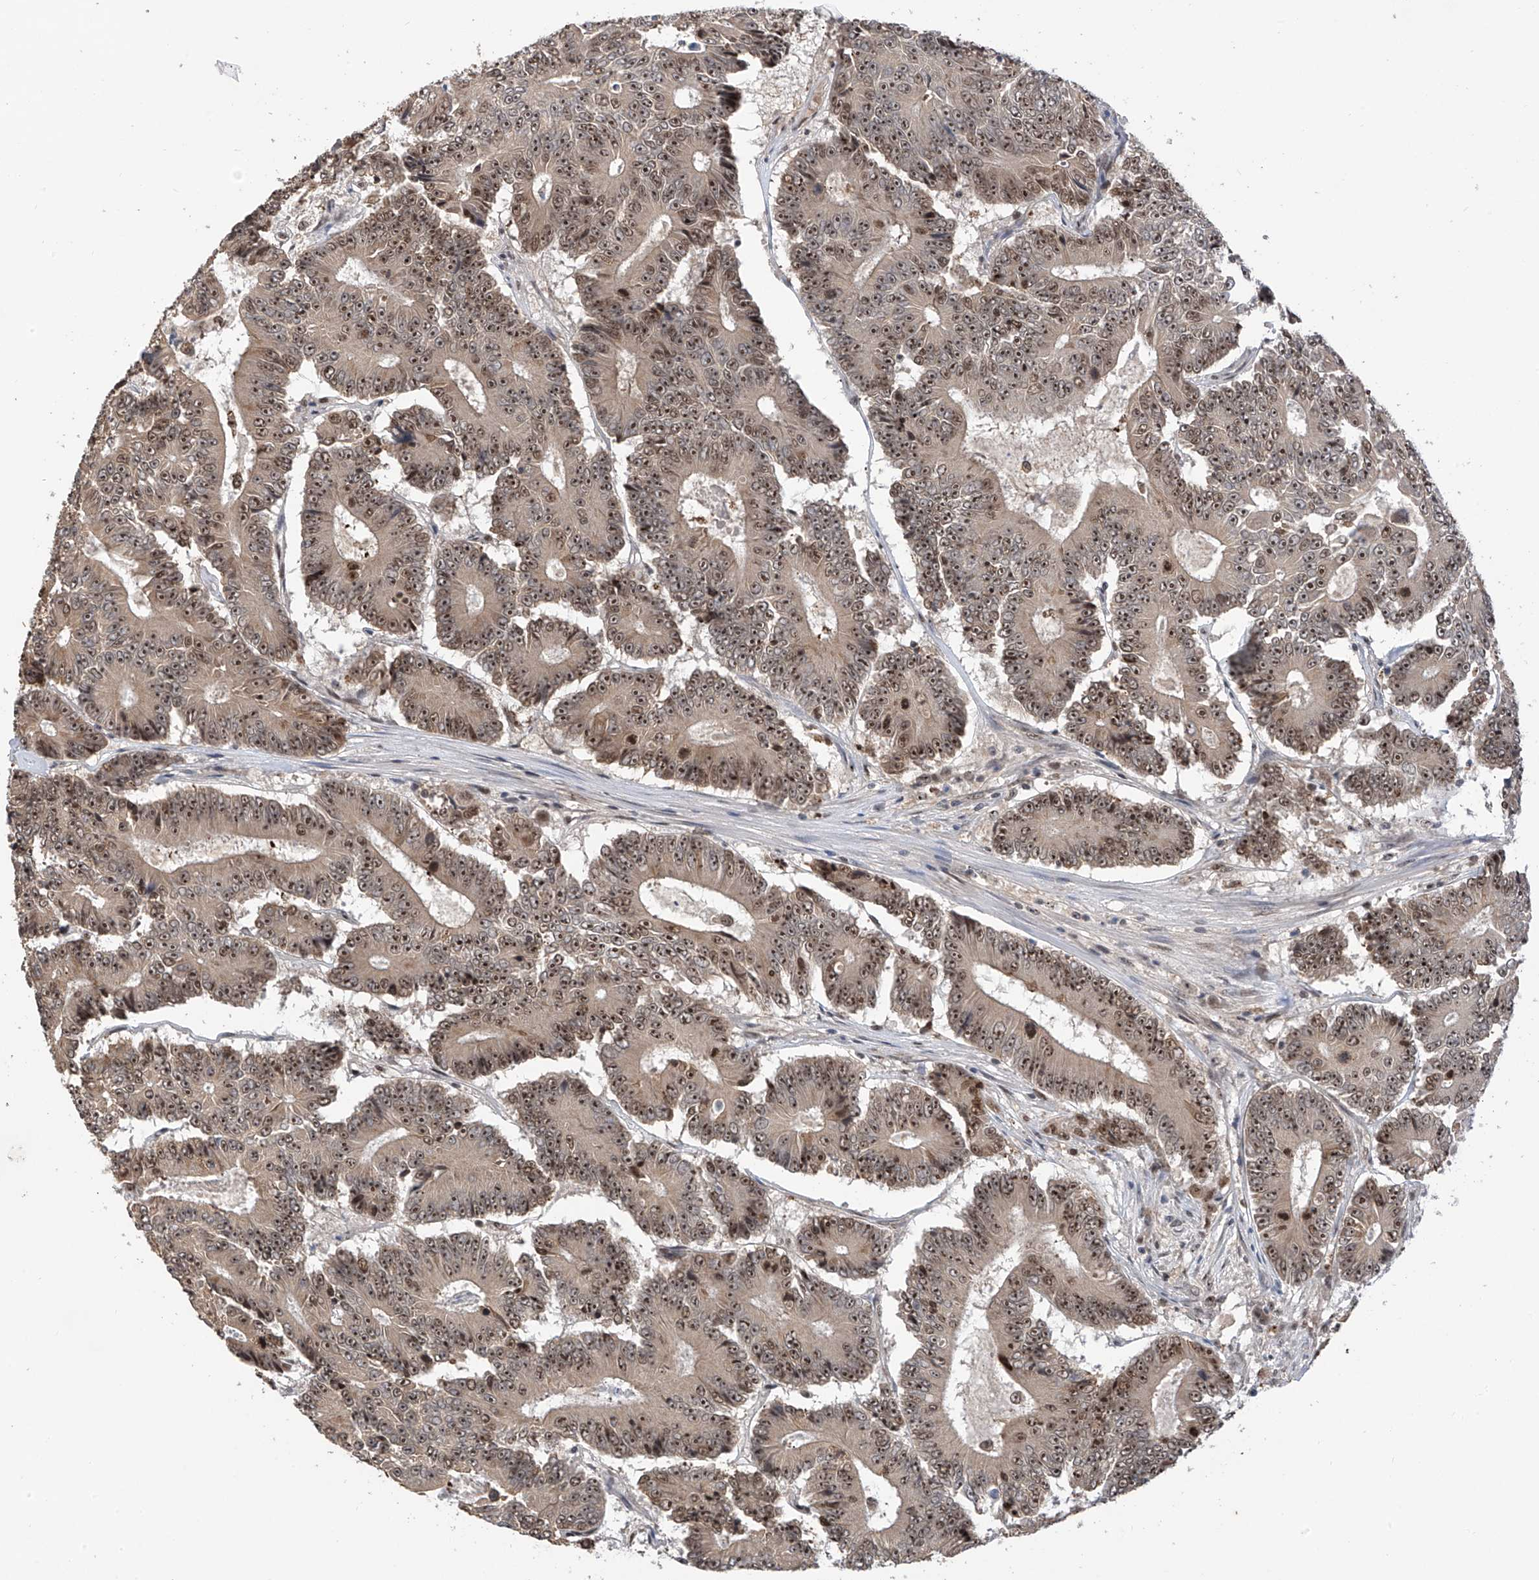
{"staining": {"intensity": "moderate", "quantity": ">75%", "location": "nuclear"}, "tissue": "colorectal cancer", "cell_type": "Tumor cells", "image_type": "cancer", "snomed": [{"axis": "morphology", "description": "Adenocarcinoma, NOS"}, {"axis": "topography", "description": "Colon"}], "caption": "DAB (3,3'-diaminobenzidine) immunohistochemical staining of human colorectal cancer (adenocarcinoma) shows moderate nuclear protein staining in approximately >75% of tumor cells.", "gene": "RPAIN", "patient": {"sex": "male", "age": 83}}